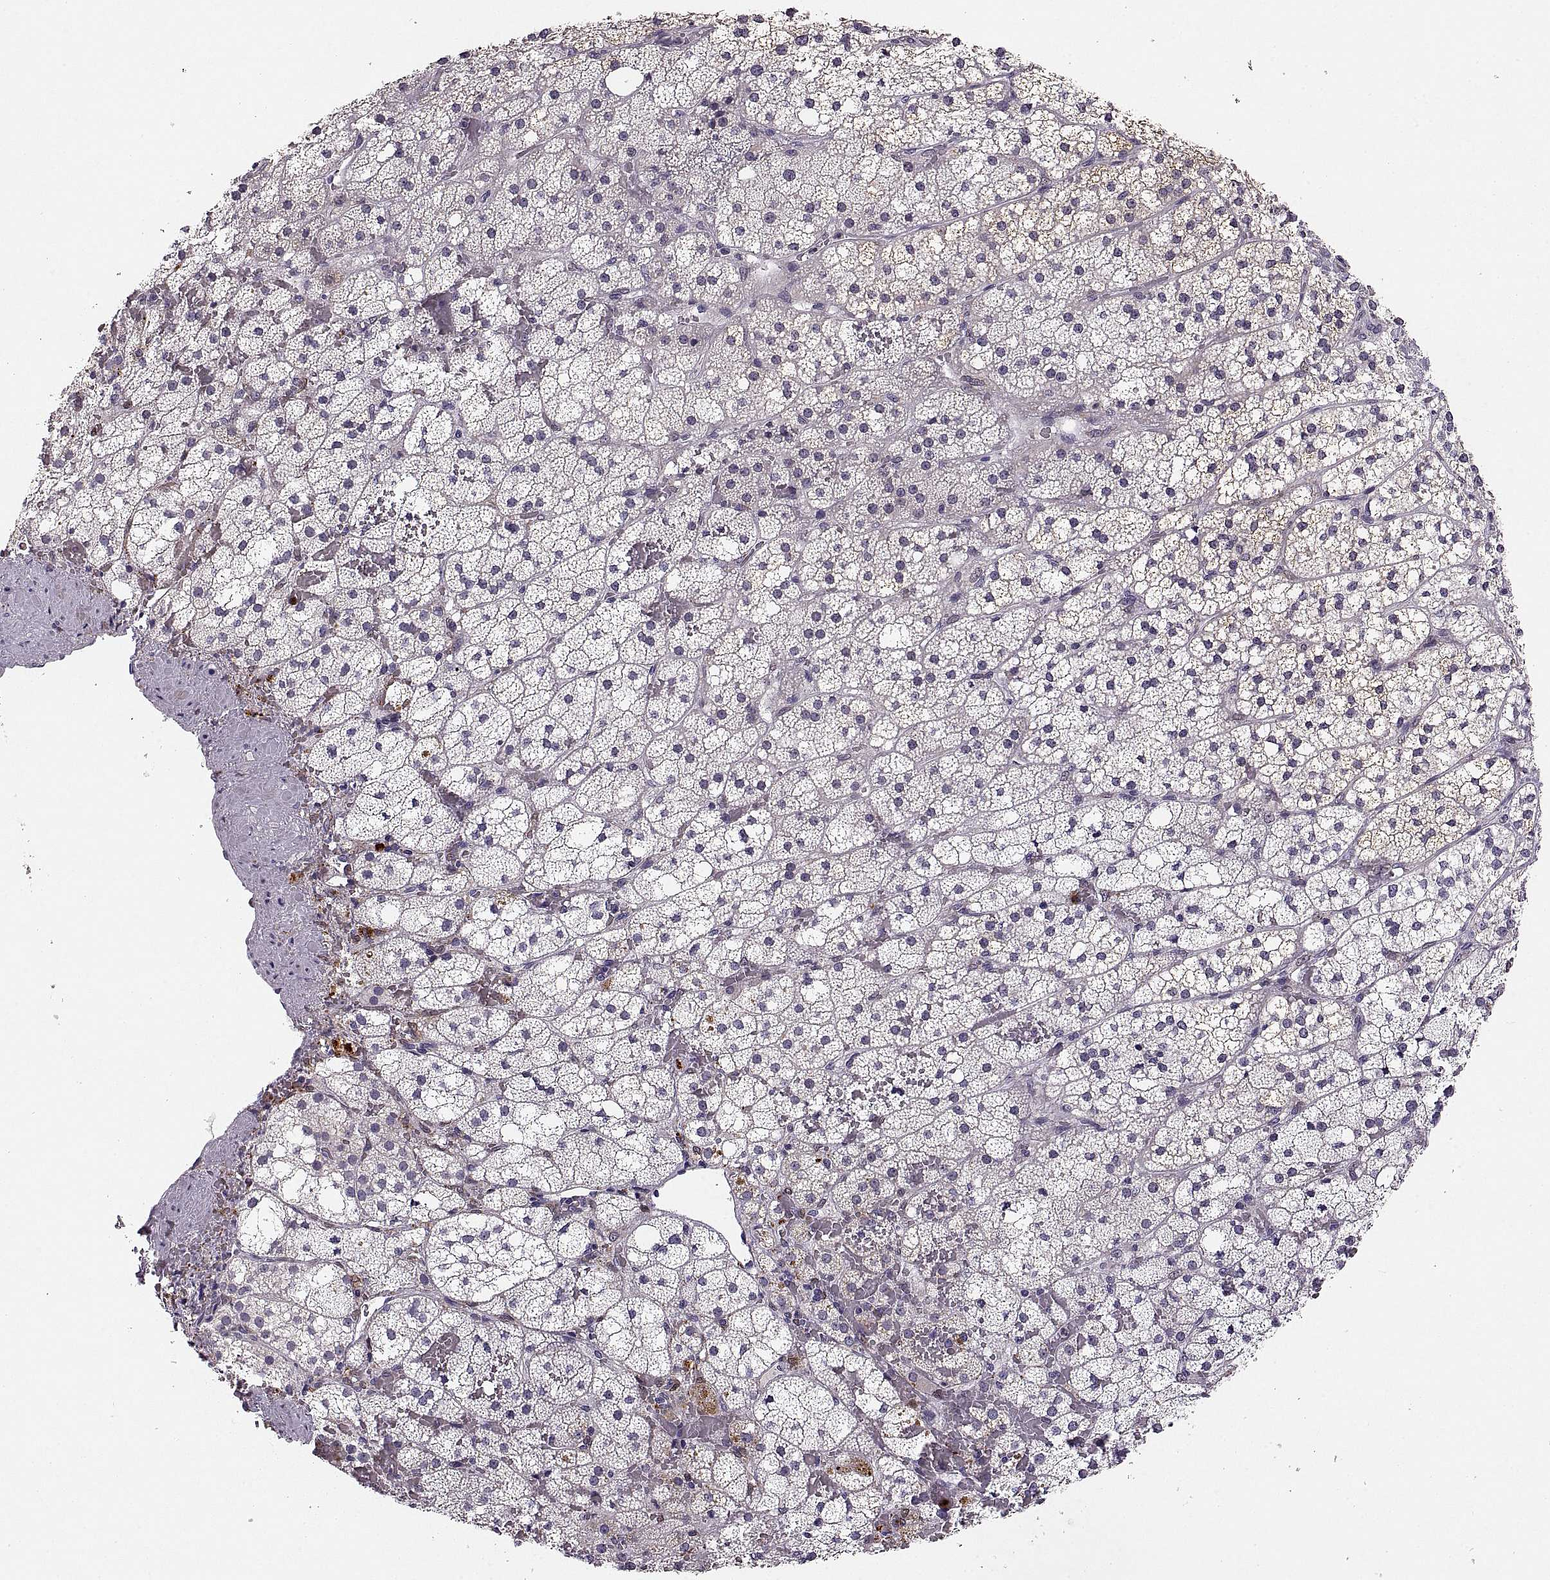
{"staining": {"intensity": "weak", "quantity": "25%-75%", "location": "cytoplasmic/membranous"}, "tissue": "adrenal gland", "cell_type": "Glandular cells", "image_type": "normal", "snomed": [{"axis": "morphology", "description": "Normal tissue, NOS"}, {"axis": "topography", "description": "Adrenal gland"}], "caption": "Glandular cells reveal weak cytoplasmic/membranous expression in about 25%-75% of cells in benign adrenal gland.", "gene": "ADH6", "patient": {"sex": "male", "age": 53}}